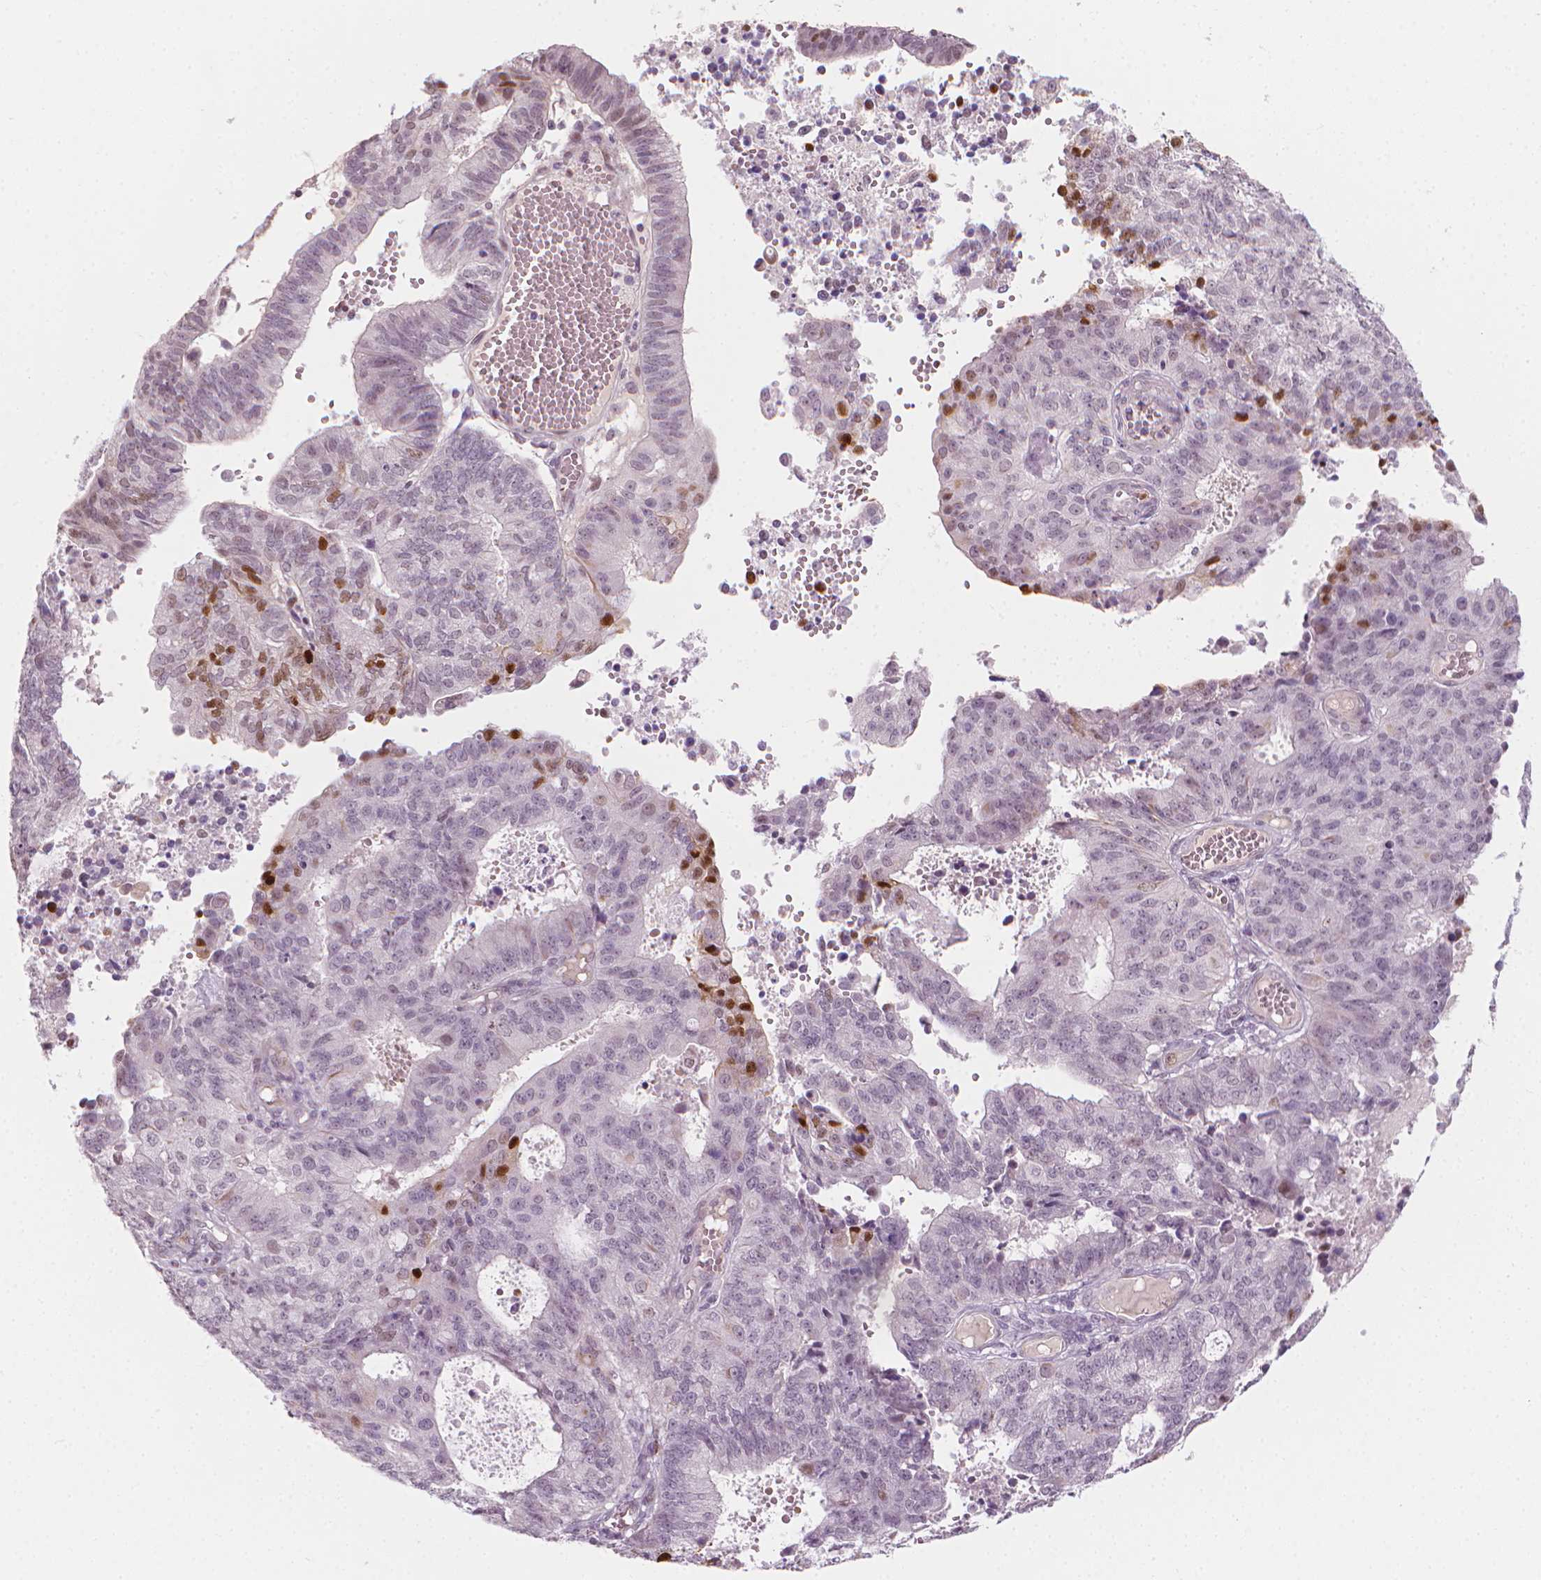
{"staining": {"intensity": "moderate", "quantity": "<25%", "location": "nuclear"}, "tissue": "endometrial cancer", "cell_type": "Tumor cells", "image_type": "cancer", "snomed": [{"axis": "morphology", "description": "Adenocarcinoma, NOS"}, {"axis": "topography", "description": "Endometrium"}], "caption": "Immunohistochemical staining of human endometrial adenocarcinoma exhibits moderate nuclear protein staining in approximately <25% of tumor cells.", "gene": "CDKN1C", "patient": {"sex": "female", "age": 82}}